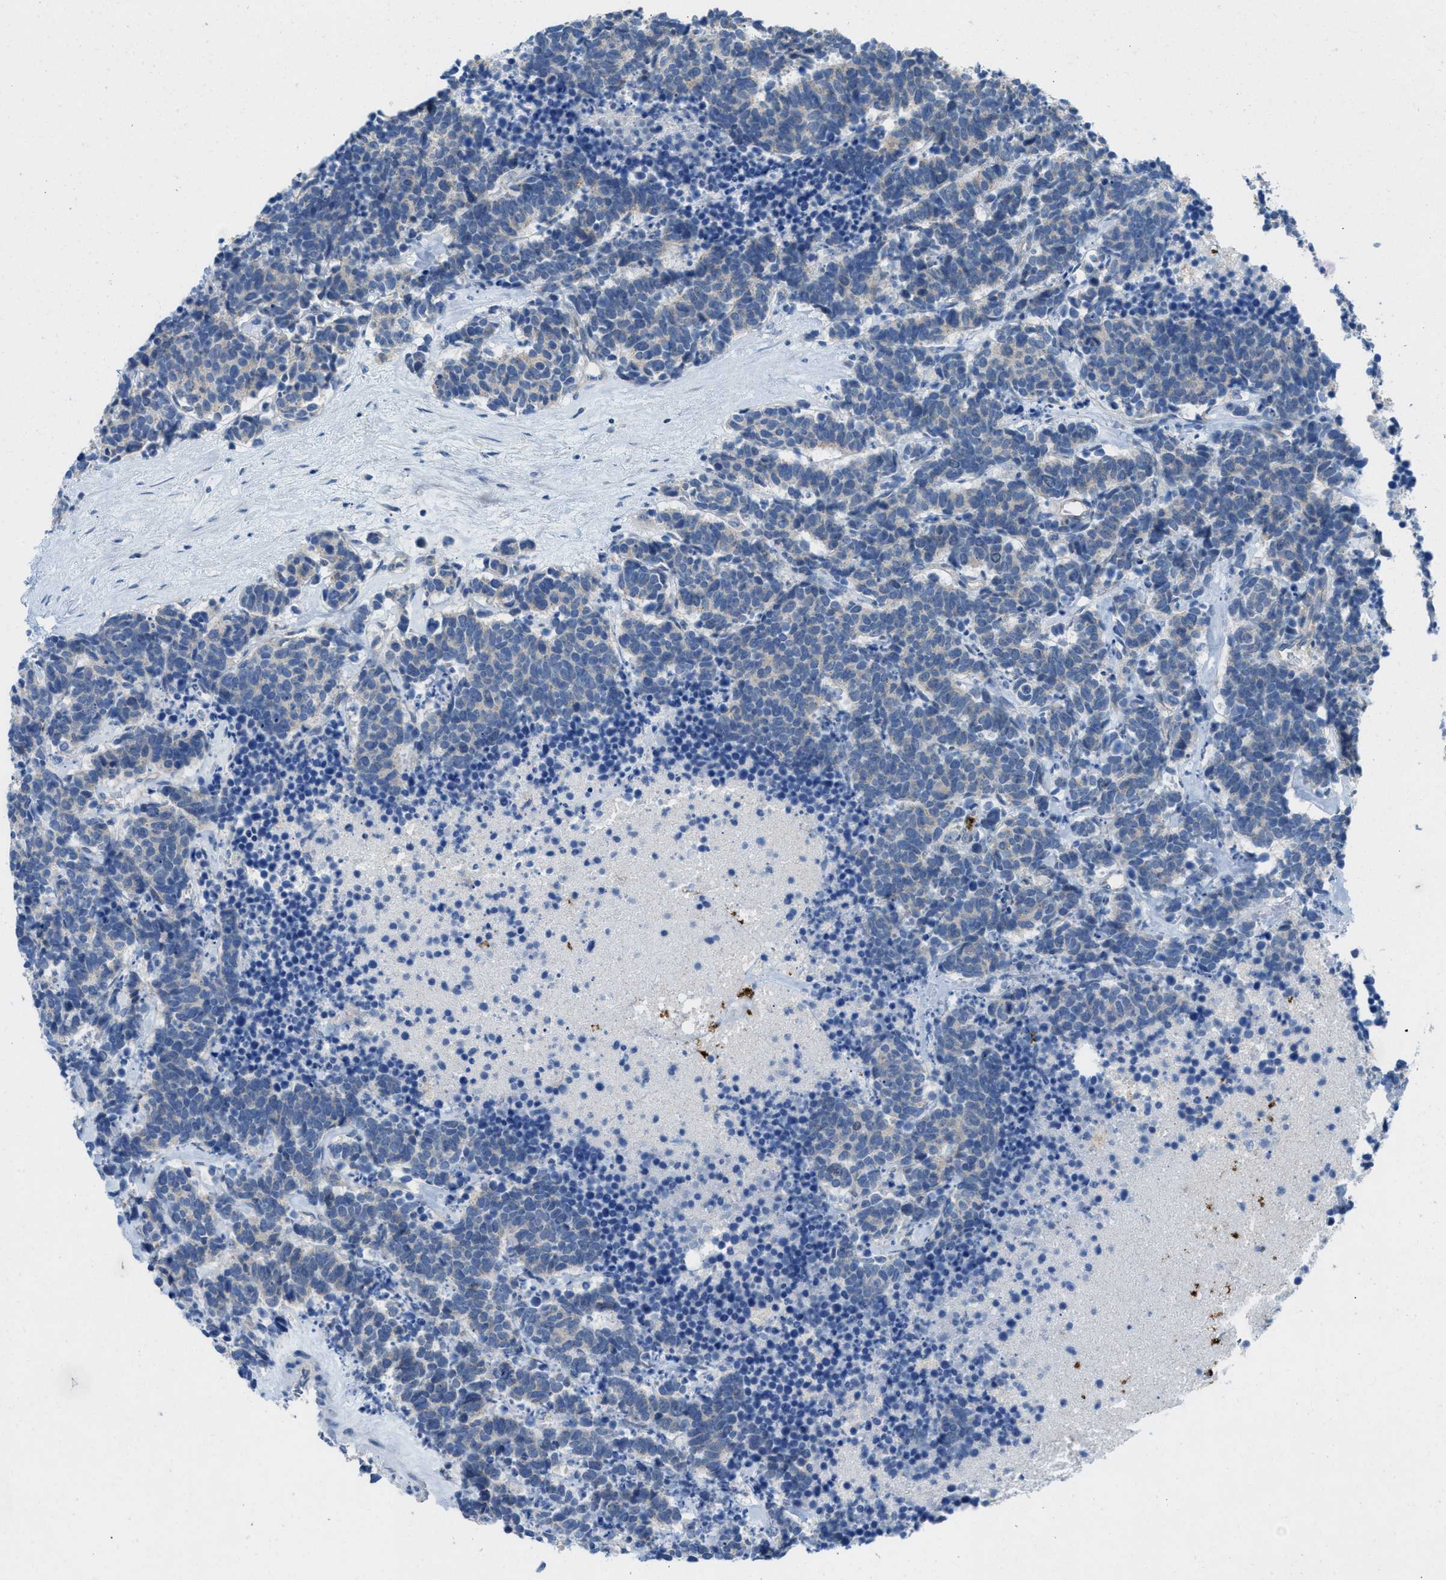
{"staining": {"intensity": "negative", "quantity": "none", "location": "none"}, "tissue": "carcinoid", "cell_type": "Tumor cells", "image_type": "cancer", "snomed": [{"axis": "morphology", "description": "Carcinoma, NOS"}, {"axis": "morphology", "description": "Carcinoid, malignant, NOS"}, {"axis": "topography", "description": "Urinary bladder"}], "caption": "High magnification brightfield microscopy of carcinoid stained with DAB (3,3'-diaminobenzidine) (brown) and counterstained with hematoxylin (blue): tumor cells show no significant staining.", "gene": "CMTM1", "patient": {"sex": "male", "age": 57}}